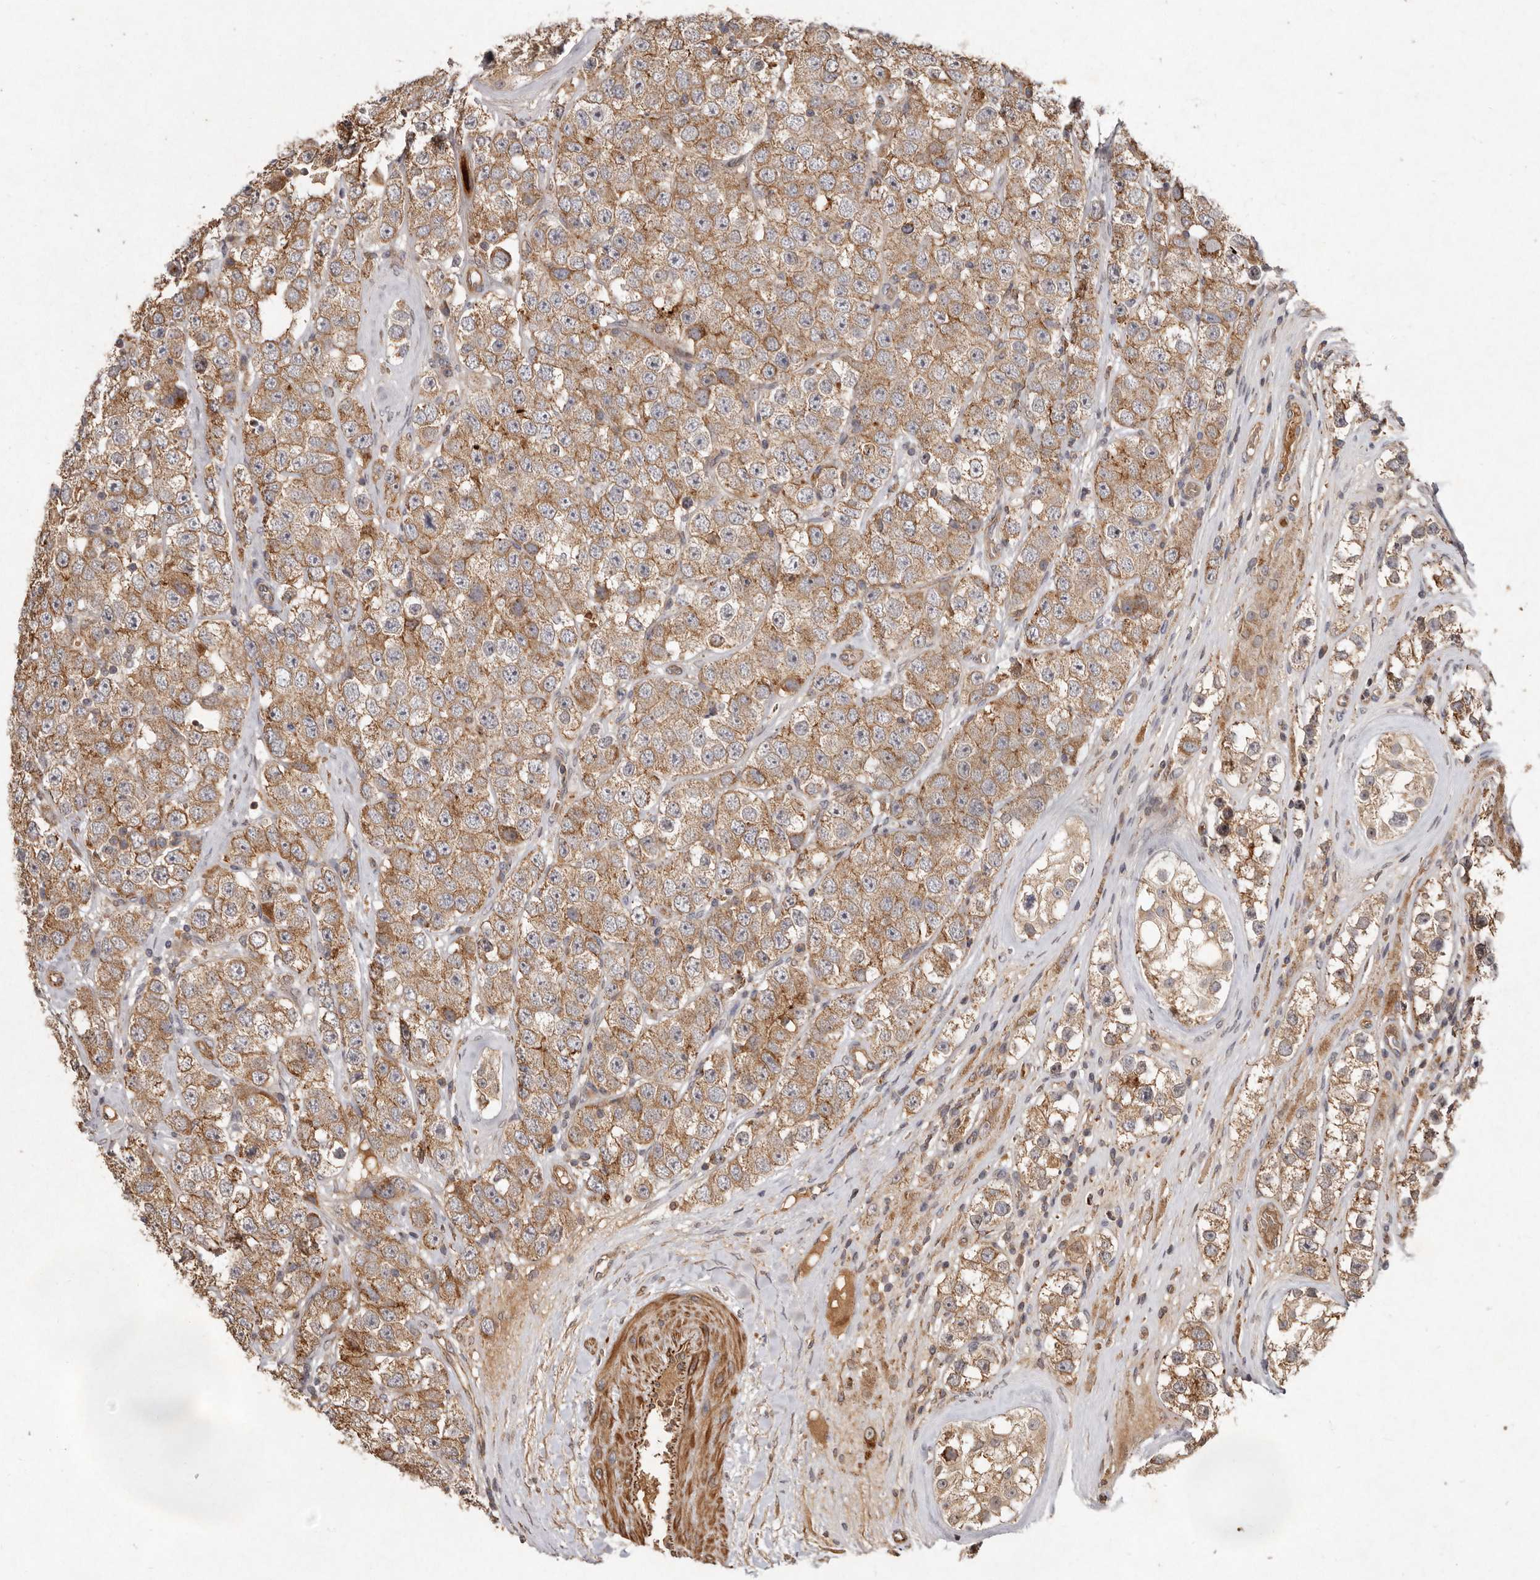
{"staining": {"intensity": "moderate", "quantity": ">75%", "location": "cytoplasmic/membranous"}, "tissue": "testis cancer", "cell_type": "Tumor cells", "image_type": "cancer", "snomed": [{"axis": "morphology", "description": "Seminoma, NOS"}, {"axis": "topography", "description": "Testis"}], "caption": "Tumor cells reveal moderate cytoplasmic/membranous staining in approximately >75% of cells in testis cancer.", "gene": "SEMA3A", "patient": {"sex": "male", "age": 28}}